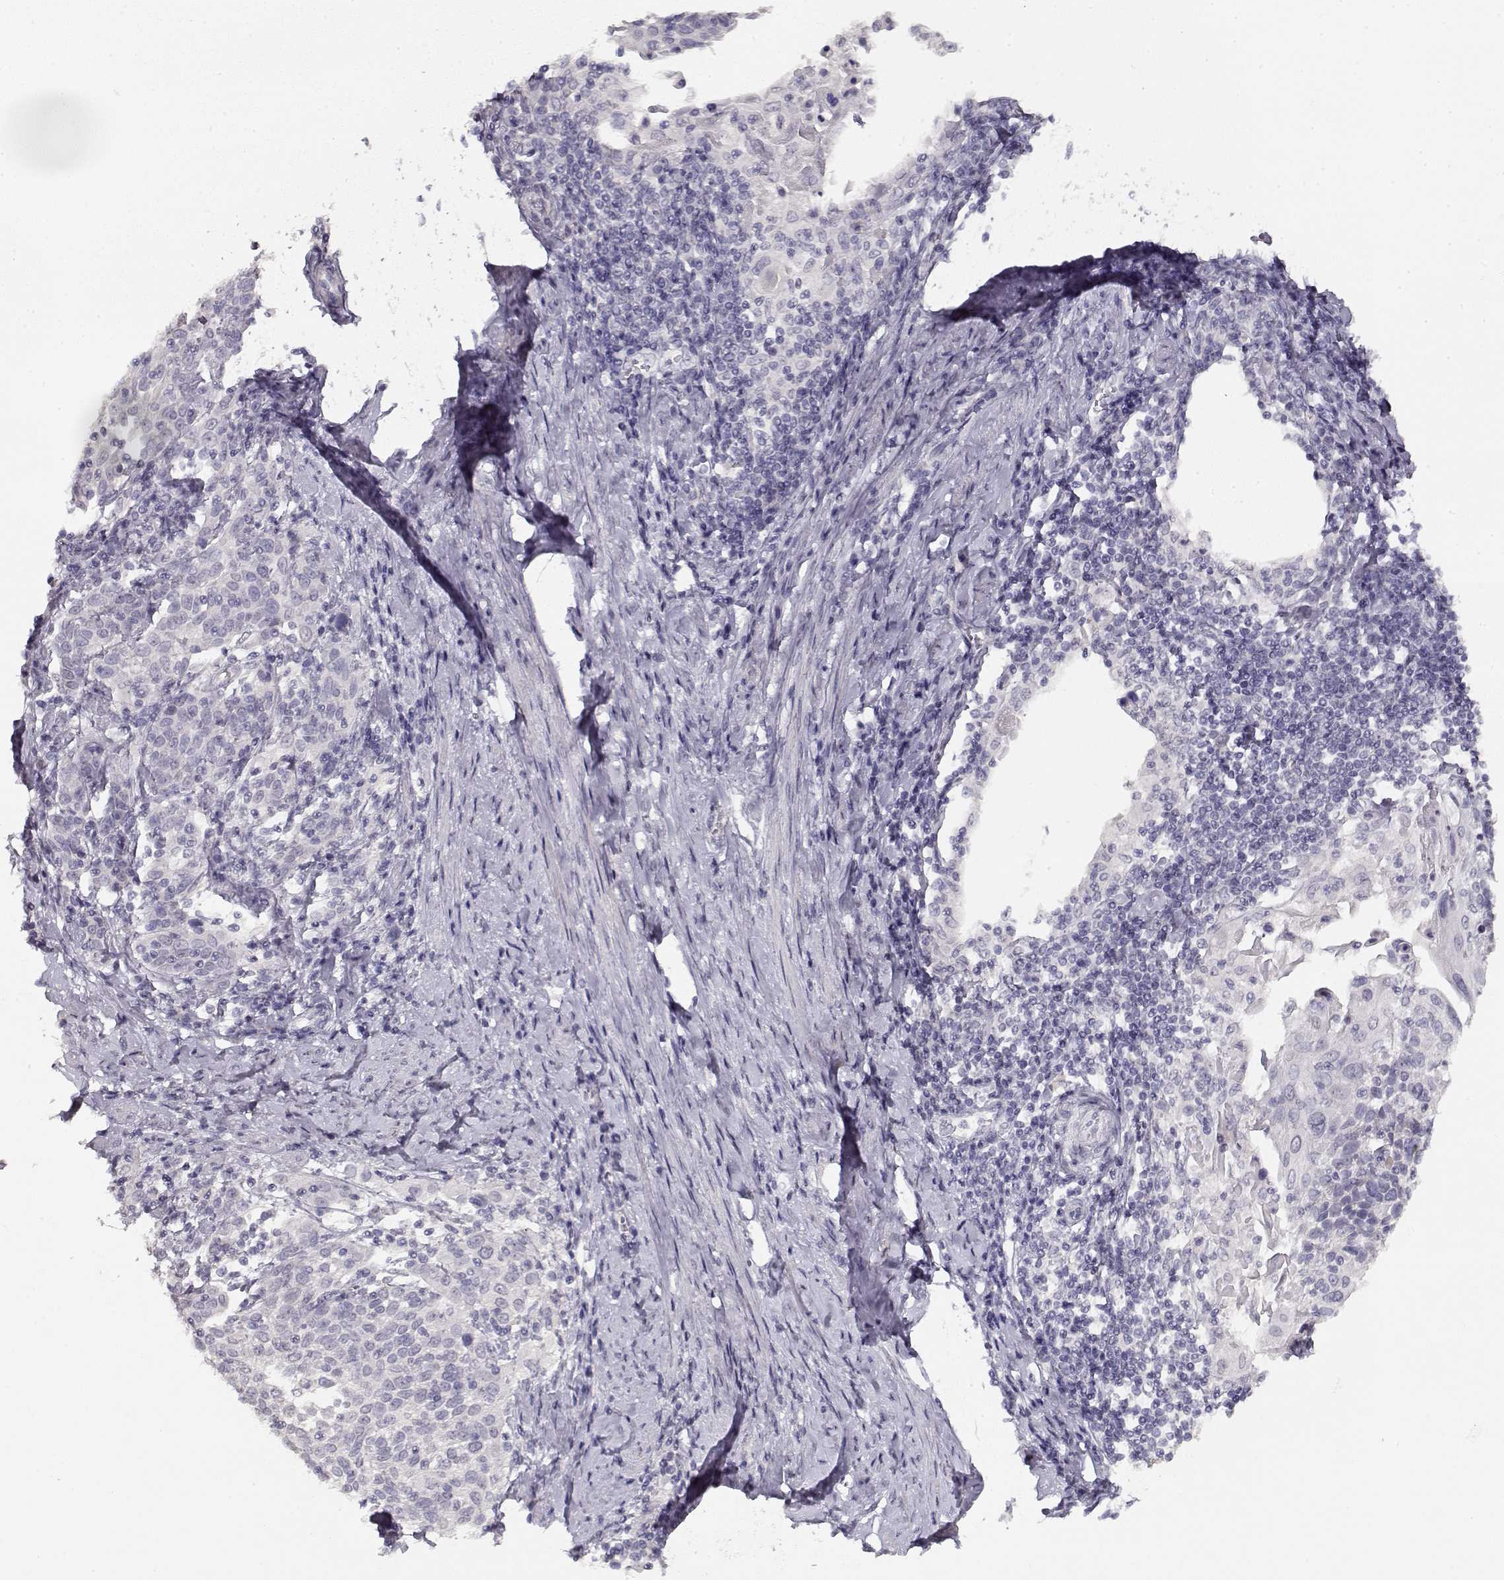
{"staining": {"intensity": "negative", "quantity": "none", "location": "none"}, "tissue": "cervical cancer", "cell_type": "Tumor cells", "image_type": "cancer", "snomed": [{"axis": "morphology", "description": "Squamous cell carcinoma, NOS"}, {"axis": "topography", "description": "Cervix"}], "caption": "Tumor cells are negative for protein expression in human cervical squamous cell carcinoma.", "gene": "TPH2", "patient": {"sex": "female", "age": 61}}